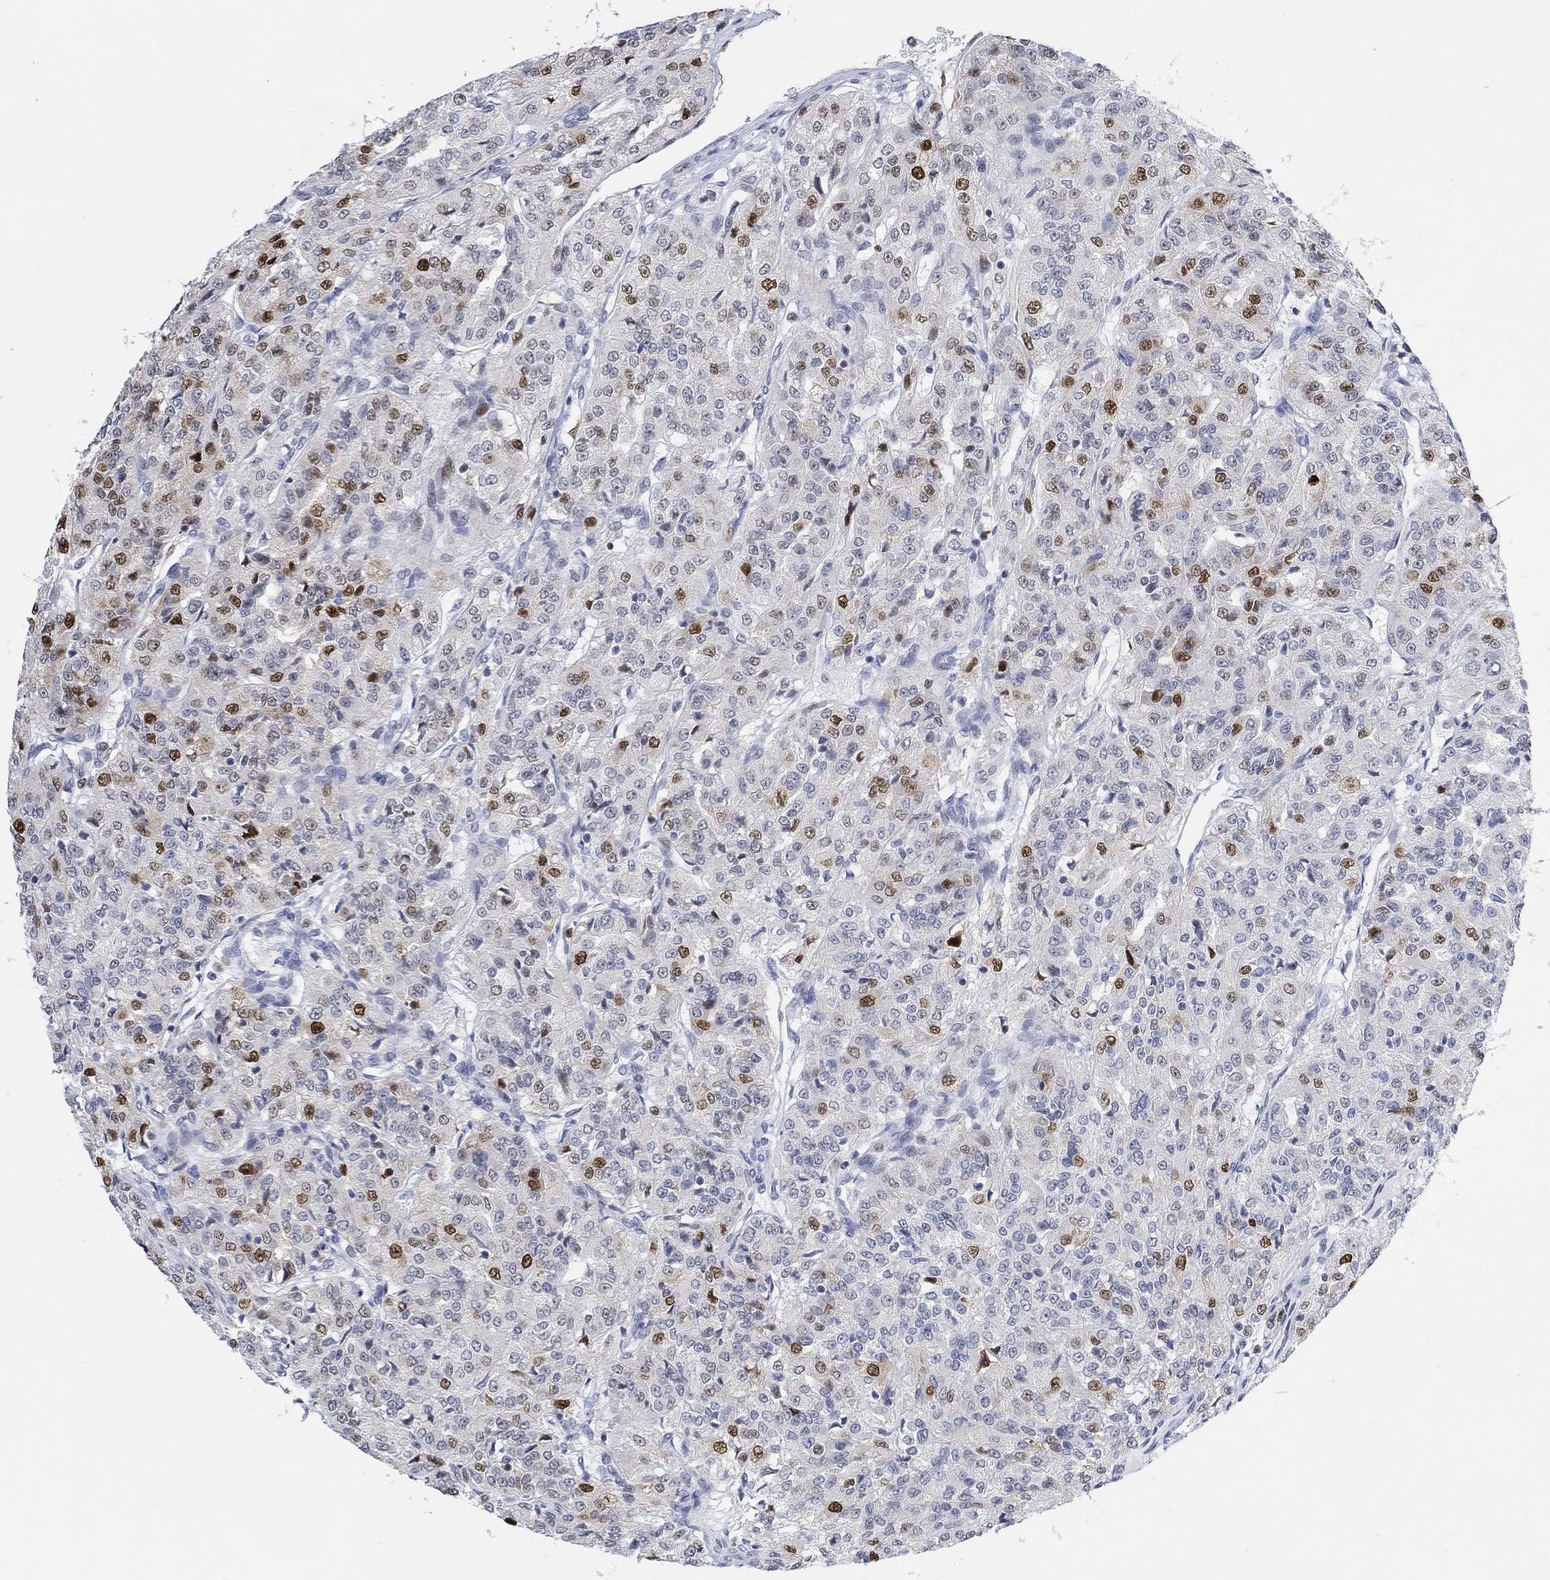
{"staining": {"intensity": "strong", "quantity": "<25%", "location": "nuclear"}, "tissue": "renal cancer", "cell_type": "Tumor cells", "image_type": "cancer", "snomed": [{"axis": "morphology", "description": "Adenocarcinoma, NOS"}, {"axis": "topography", "description": "Kidney"}], "caption": "A brown stain highlights strong nuclear staining of a protein in human adenocarcinoma (renal) tumor cells.", "gene": "RAD54L2", "patient": {"sex": "female", "age": 63}}